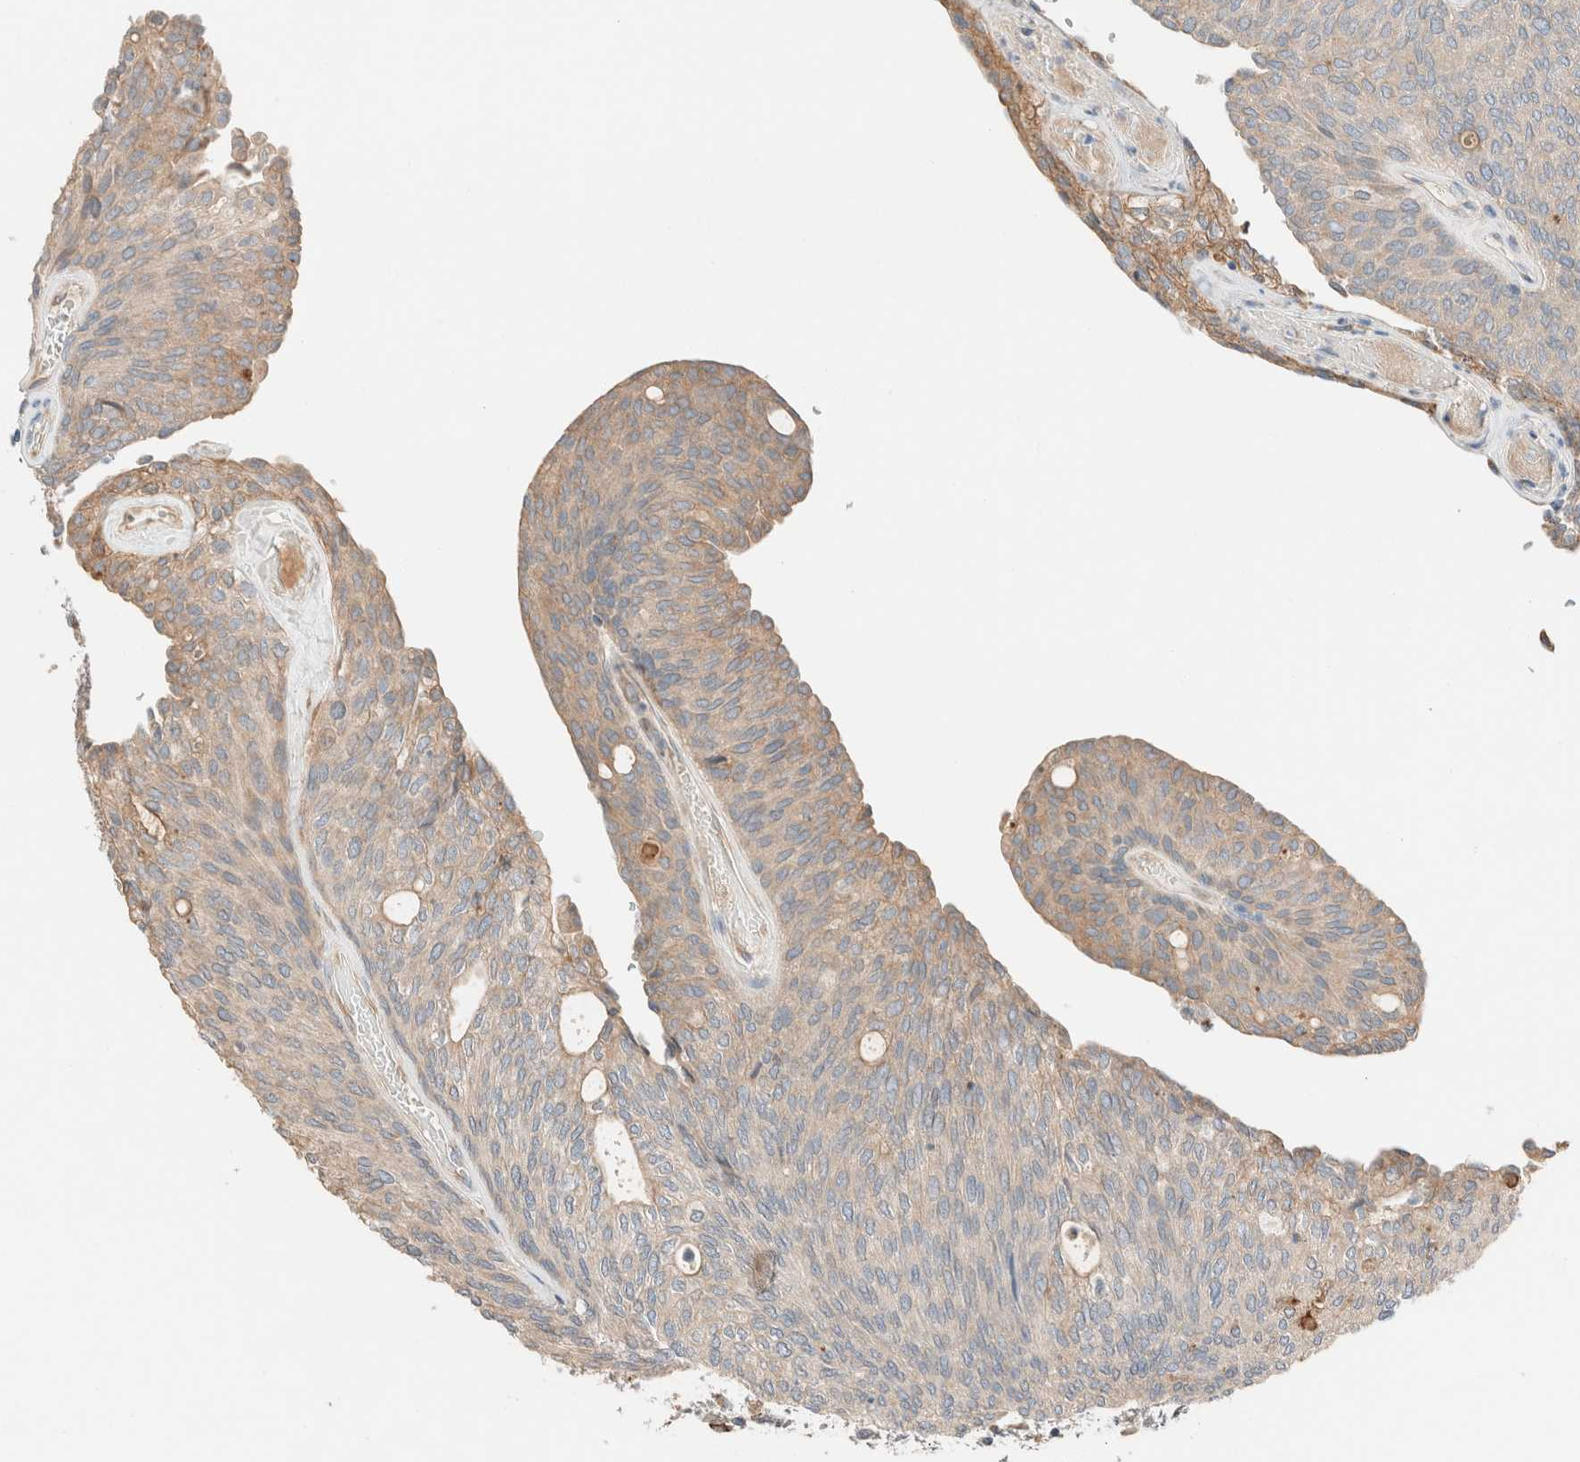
{"staining": {"intensity": "moderate", "quantity": "<25%", "location": "cytoplasmic/membranous"}, "tissue": "urothelial cancer", "cell_type": "Tumor cells", "image_type": "cancer", "snomed": [{"axis": "morphology", "description": "Urothelial carcinoma, Low grade"}, {"axis": "topography", "description": "Urinary bladder"}], "caption": "Urothelial carcinoma (low-grade) stained for a protein displays moderate cytoplasmic/membranous positivity in tumor cells. The staining was performed using DAB to visualize the protein expression in brown, while the nuclei were stained in blue with hematoxylin (Magnification: 20x).", "gene": "PCM1", "patient": {"sex": "female", "age": 79}}